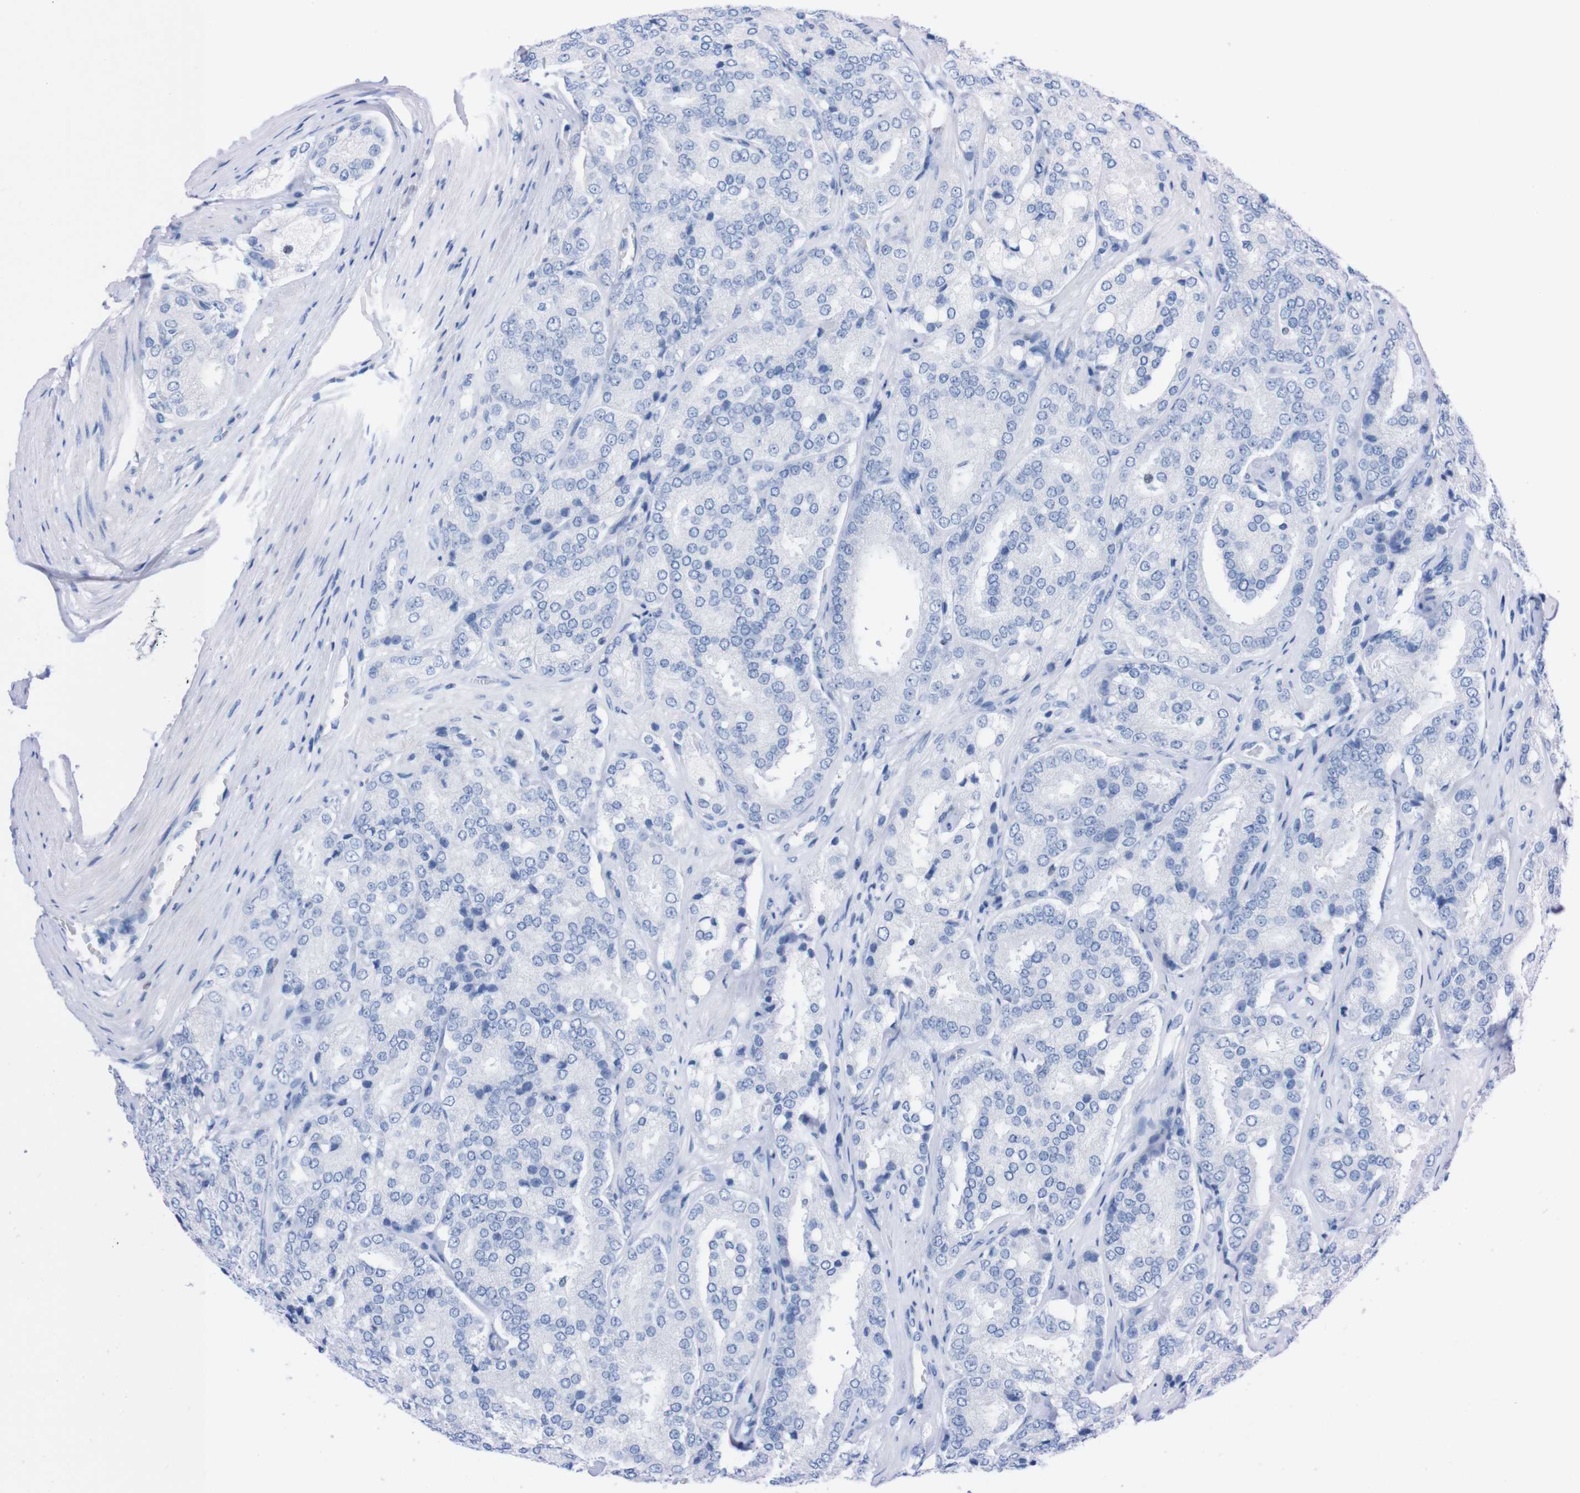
{"staining": {"intensity": "negative", "quantity": "none", "location": "none"}, "tissue": "prostate cancer", "cell_type": "Tumor cells", "image_type": "cancer", "snomed": [{"axis": "morphology", "description": "Adenocarcinoma, High grade"}, {"axis": "topography", "description": "Prostate"}], "caption": "Prostate high-grade adenocarcinoma stained for a protein using immunohistochemistry reveals no staining tumor cells.", "gene": "P2RY12", "patient": {"sex": "male", "age": 65}}